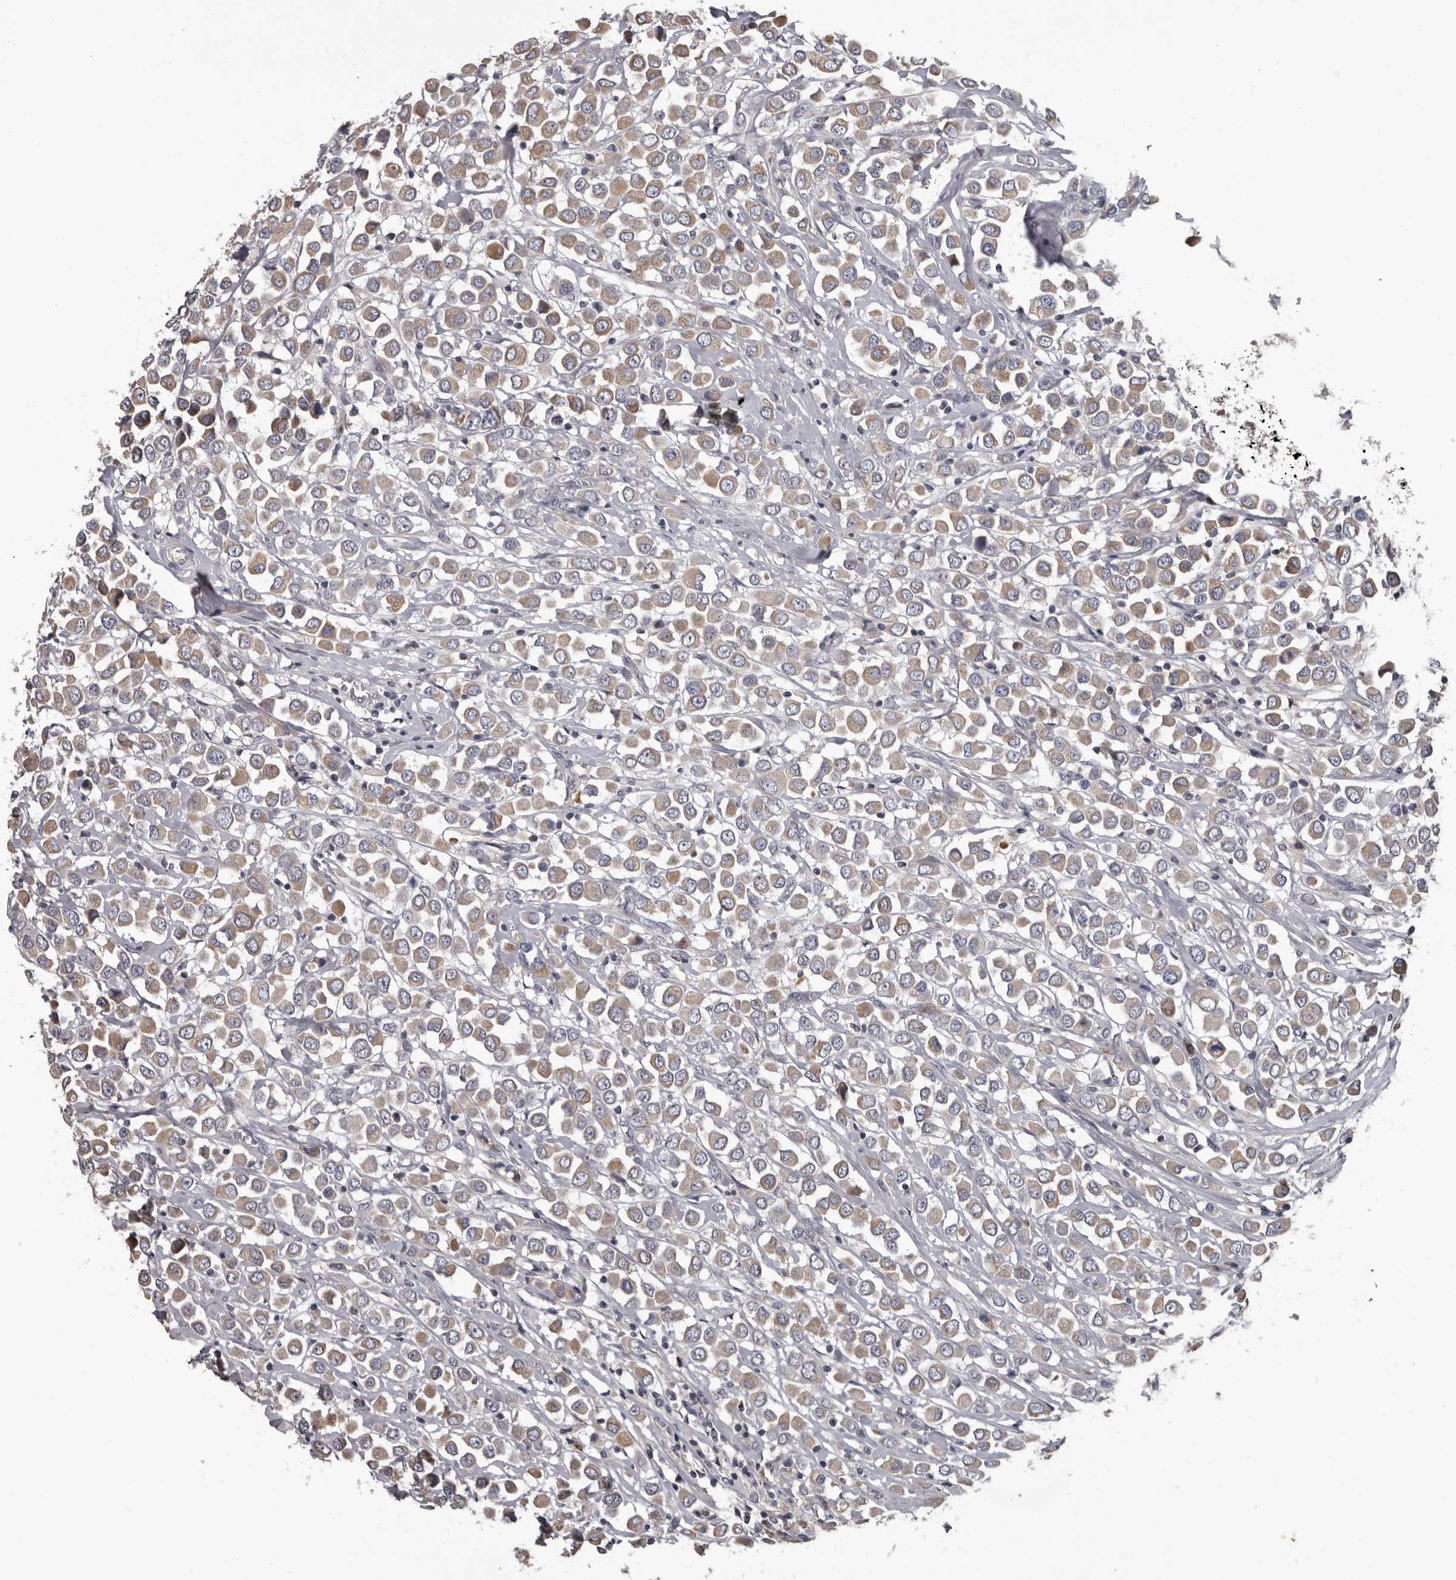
{"staining": {"intensity": "moderate", "quantity": ">75%", "location": "cytoplasmic/membranous"}, "tissue": "breast cancer", "cell_type": "Tumor cells", "image_type": "cancer", "snomed": [{"axis": "morphology", "description": "Duct carcinoma"}, {"axis": "topography", "description": "Breast"}], "caption": "Immunohistochemistry image of neoplastic tissue: breast intraductal carcinoma stained using immunohistochemistry (IHC) demonstrates medium levels of moderate protein expression localized specifically in the cytoplasmic/membranous of tumor cells, appearing as a cytoplasmic/membranous brown color.", "gene": "ALDH5A1", "patient": {"sex": "female", "age": 61}}